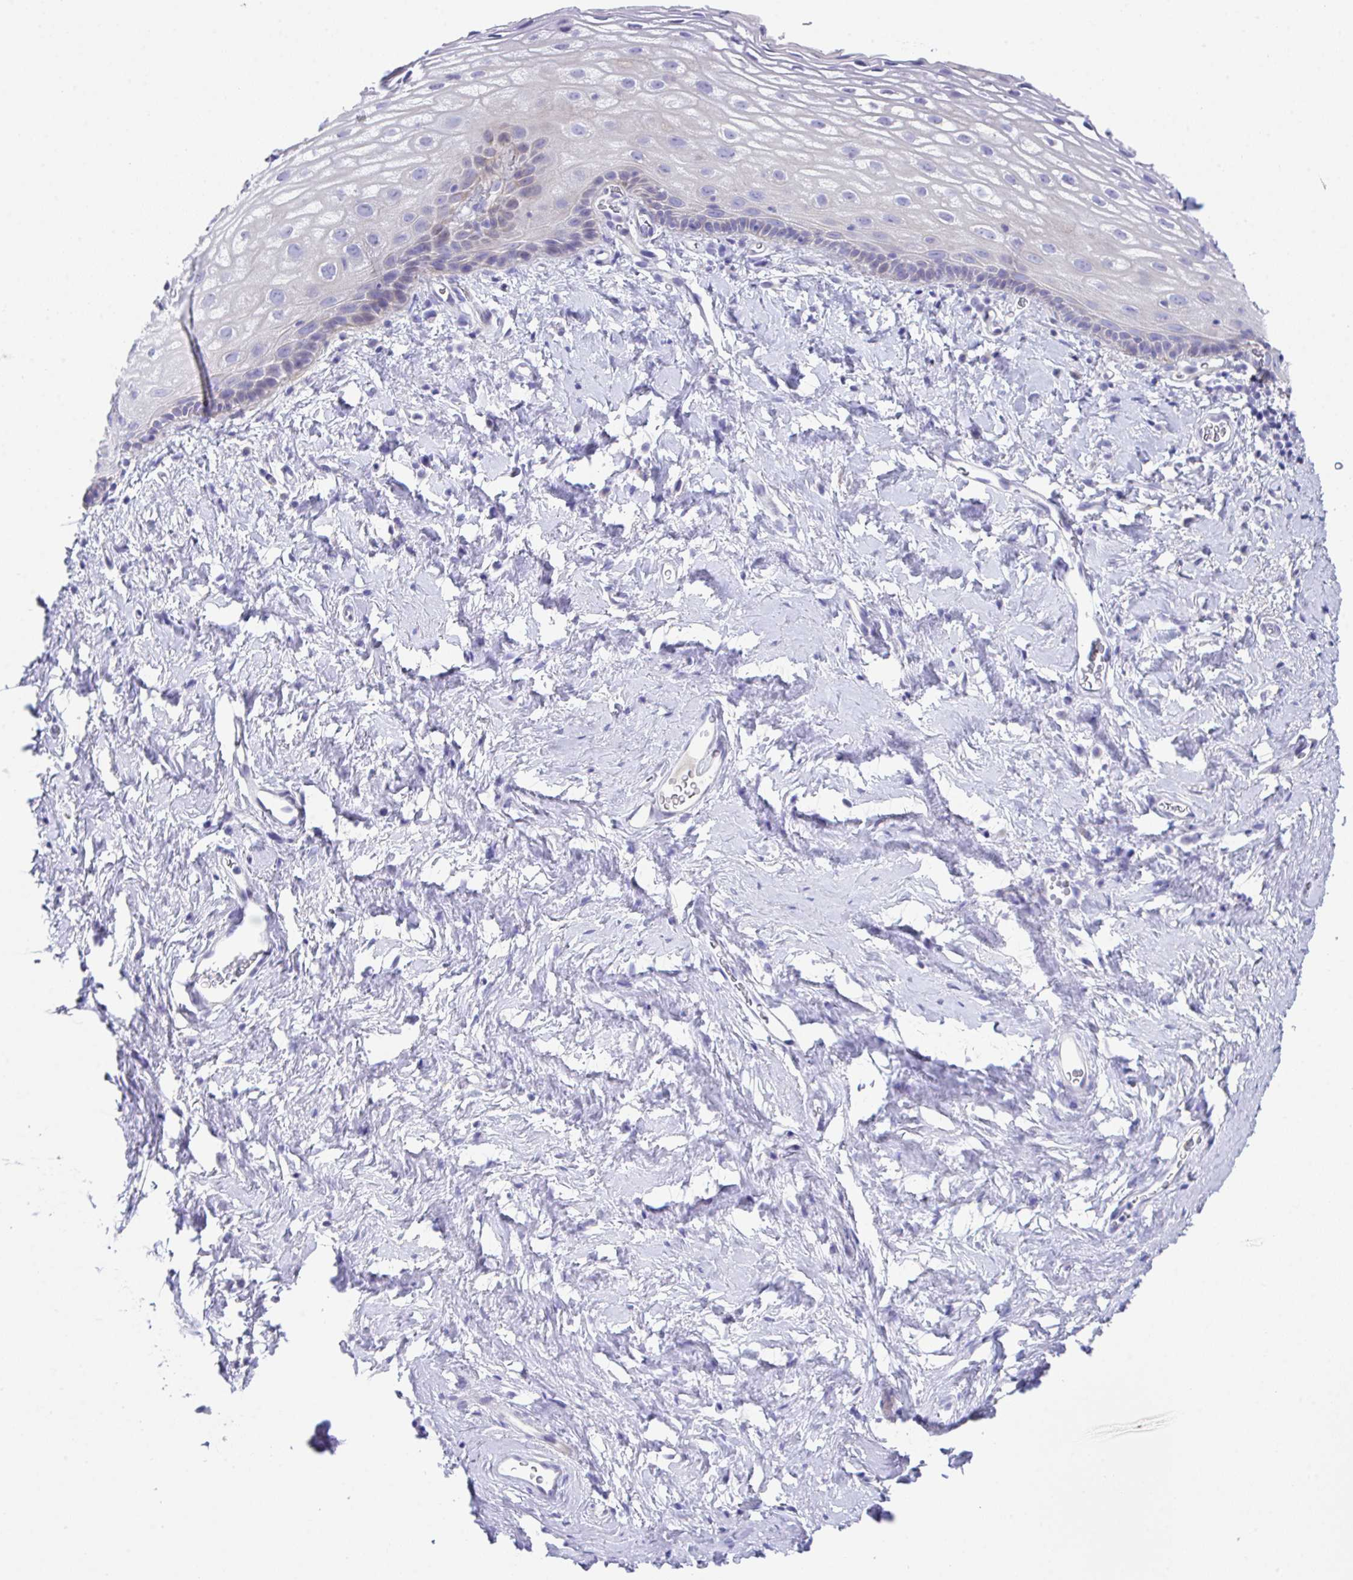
{"staining": {"intensity": "weak", "quantity": "<25%", "location": "cytoplasmic/membranous"}, "tissue": "vagina", "cell_type": "Squamous epithelial cells", "image_type": "normal", "snomed": [{"axis": "morphology", "description": "Normal tissue, NOS"}, {"axis": "morphology", "description": "Adenocarcinoma, NOS"}, {"axis": "topography", "description": "Rectum"}, {"axis": "topography", "description": "Vagina"}, {"axis": "topography", "description": "Peripheral nerve tissue"}], "caption": "Image shows no significant protein positivity in squamous epithelial cells of unremarkable vagina. (DAB (3,3'-diaminobenzidine) immunohistochemistry visualized using brightfield microscopy, high magnification).", "gene": "SLC16A6", "patient": {"sex": "female", "age": 71}}